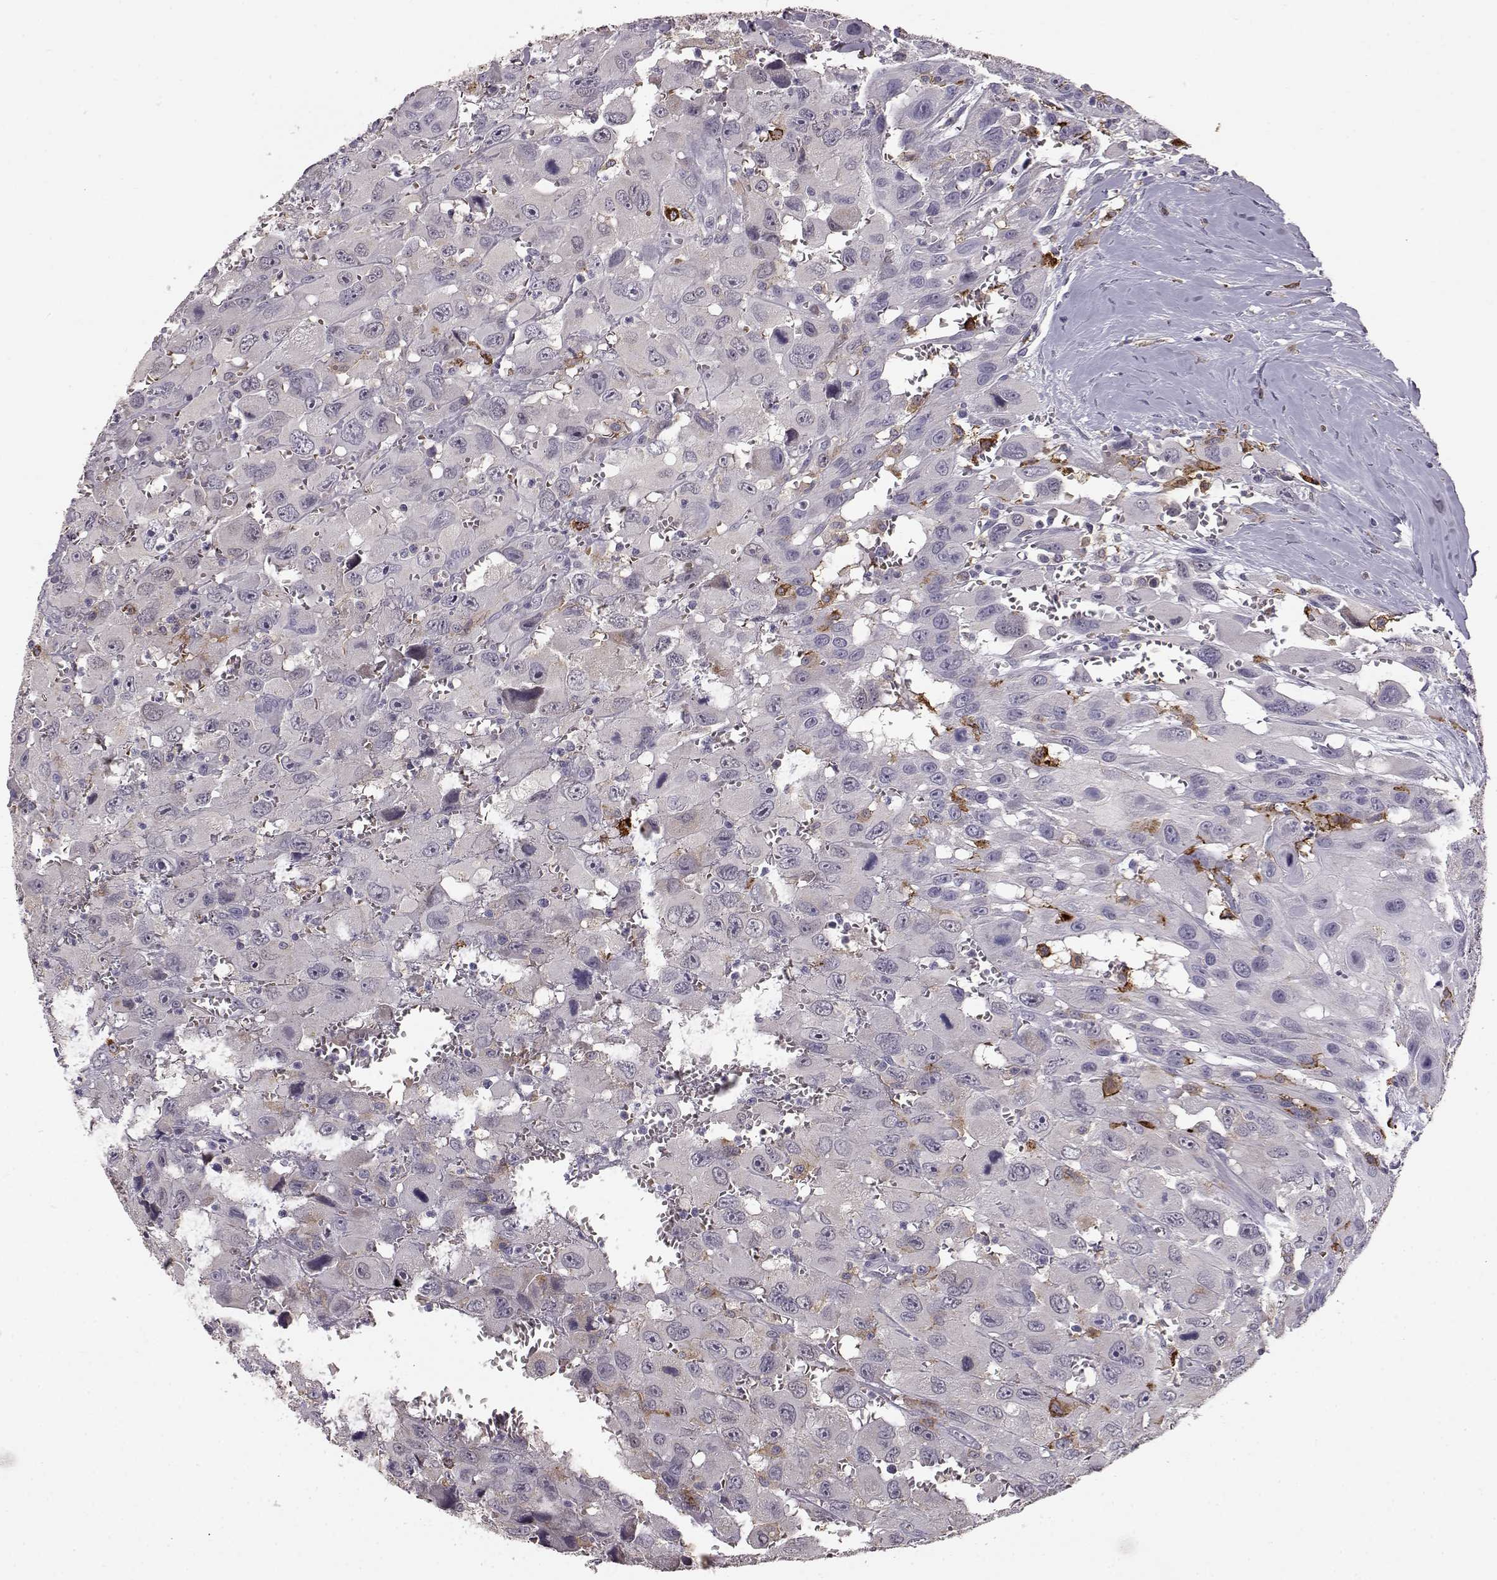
{"staining": {"intensity": "negative", "quantity": "none", "location": "none"}, "tissue": "head and neck cancer", "cell_type": "Tumor cells", "image_type": "cancer", "snomed": [{"axis": "morphology", "description": "Squamous cell carcinoma, NOS"}, {"axis": "morphology", "description": "Squamous cell carcinoma, metastatic, NOS"}, {"axis": "topography", "description": "Oral tissue"}, {"axis": "topography", "description": "Head-Neck"}], "caption": "This micrograph is of head and neck squamous cell carcinoma stained with immunohistochemistry (IHC) to label a protein in brown with the nuclei are counter-stained blue. There is no staining in tumor cells.", "gene": "CCNF", "patient": {"sex": "female", "age": 85}}